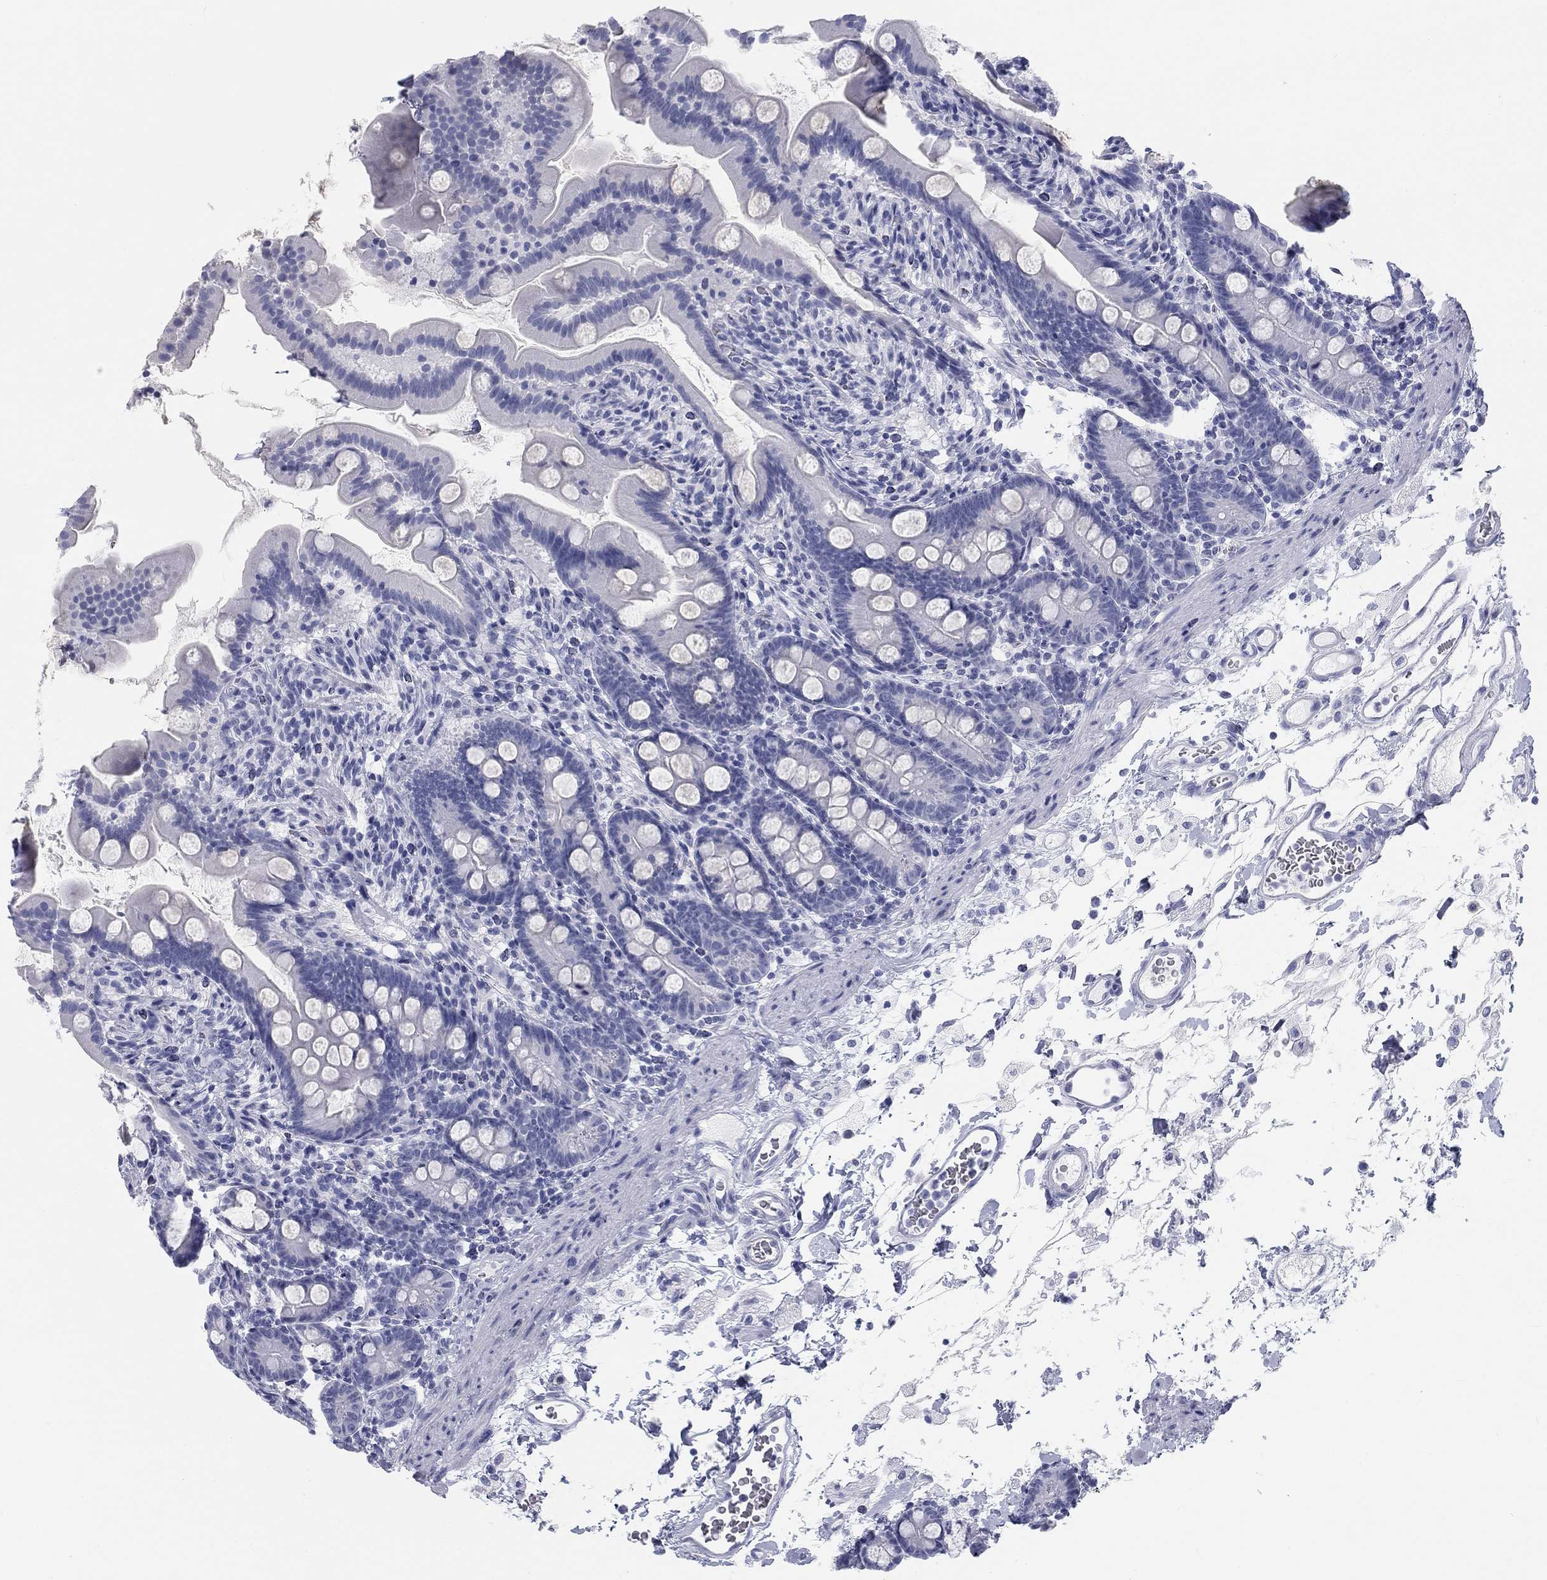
{"staining": {"intensity": "negative", "quantity": "none", "location": "none"}, "tissue": "small intestine", "cell_type": "Glandular cells", "image_type": "normal", "snomed": [{"axis": "morphology", "description": "Normal tissue, NOS"}, {"axis": "topography", "description": "Small intestine"}], "caption": "A histopathology image of small intestine stained for a protein exhibits no brown staining in glandular cells. (DAB IHC with hematoxylin counter stain).", "gene": "CALB1", "patient": {"sex": "female", "age": 44}}